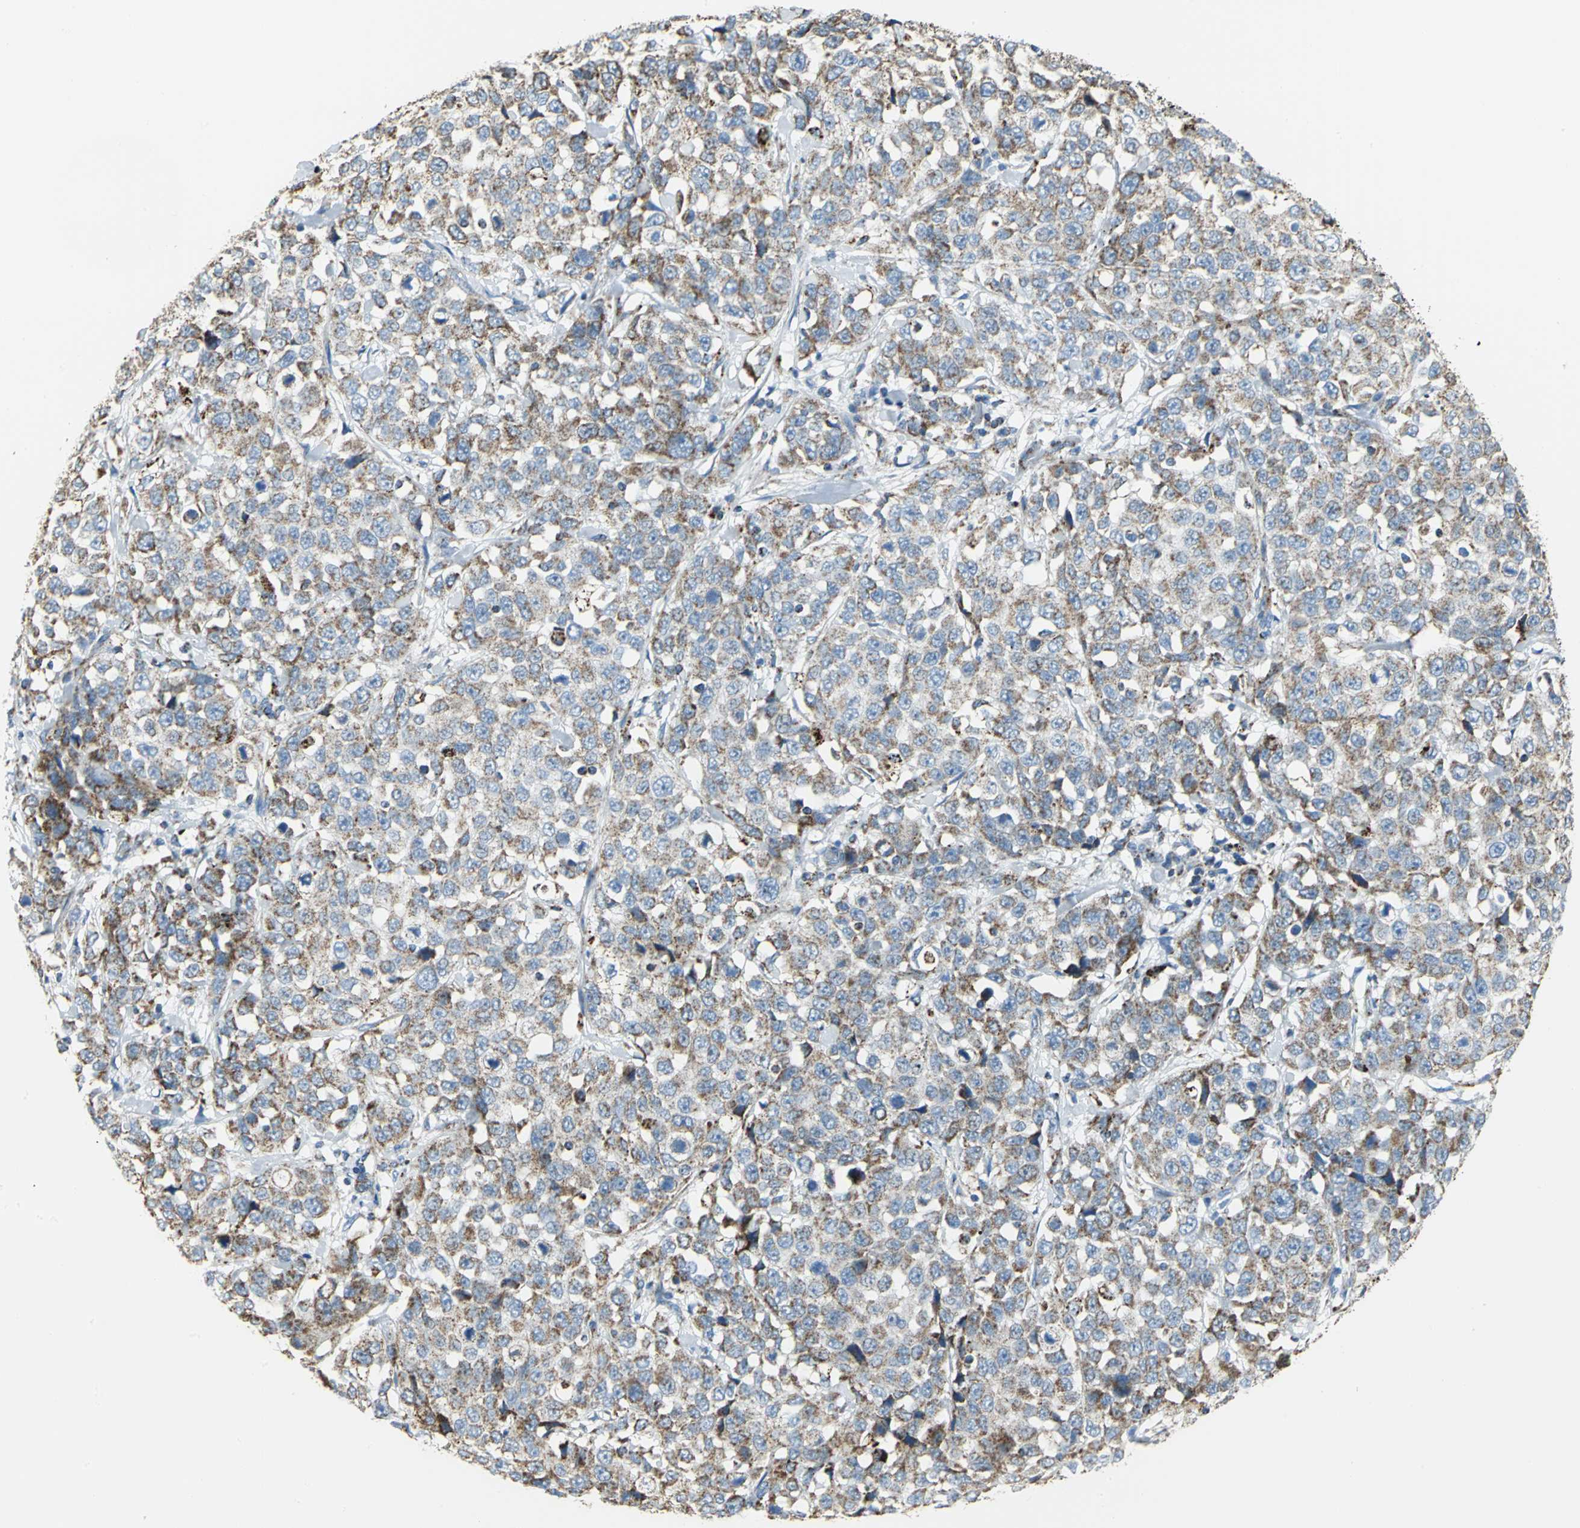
{"staining": {"intensity": "moderate", "quantity": "25%-75%", "location": "cytoplasmic/membranous"}, "tissue": "stomach cancer", "cell_type": "Tumor cells", "image_type": "cancer", "snomed": [{"axis": "morphology", "description": "Normal tissue, NOS"}, {"axis": "morphology", "description": "Adenocarcinoma, NOS"}, {"axis": "topography", "description": "Stomach"}], "caption": "This is a histology image of IHC staining of stomach cancer, which shows moderate staining in the cytoplasmic/membranous of tumor cells.", "gene": "NTRK1", "patient": {"sex": "male", "age": 48}}